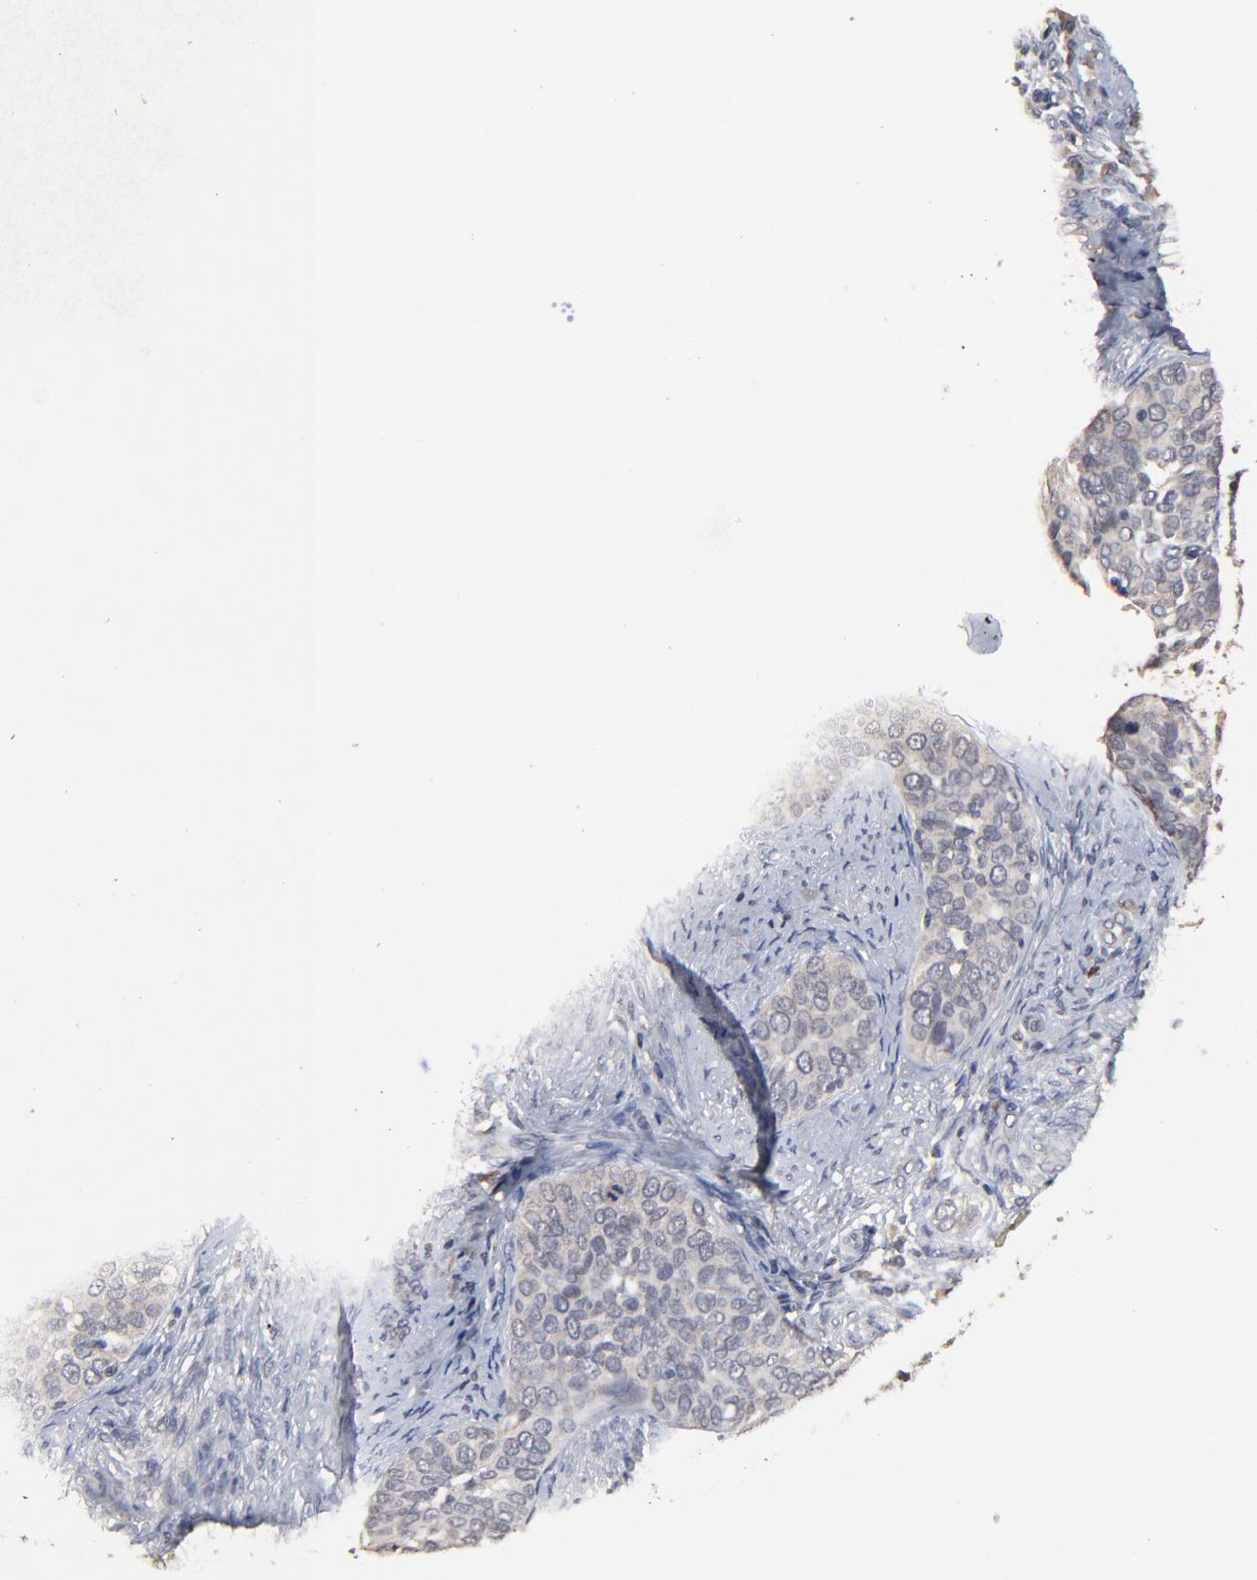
{"staining": {"intensity": "weak", "quantity": ">75%", "location": "cytoplasmic/membranous"}, "tissue": "cervical cancer", "cell_type": "Tumor cells", "image_type": "cancer", "snomed": [{"axis": "morphology", "description": "Squamous cell carcinoma, NOS"}, {"axis": "topography", "description": "Cervix"}], "caption": "Protein analysis of cervical squamous cell carcinoma tissue reveals weak cytoplasmic/membranous positivity in approximately >75% of tumor cells. (Stains: DAB in brown, nuclei in blue, Microscopy: brightfield microscopy at high magnification).", "gene": "VPREB3", "patient": {"sex": "female", "age": 31}}